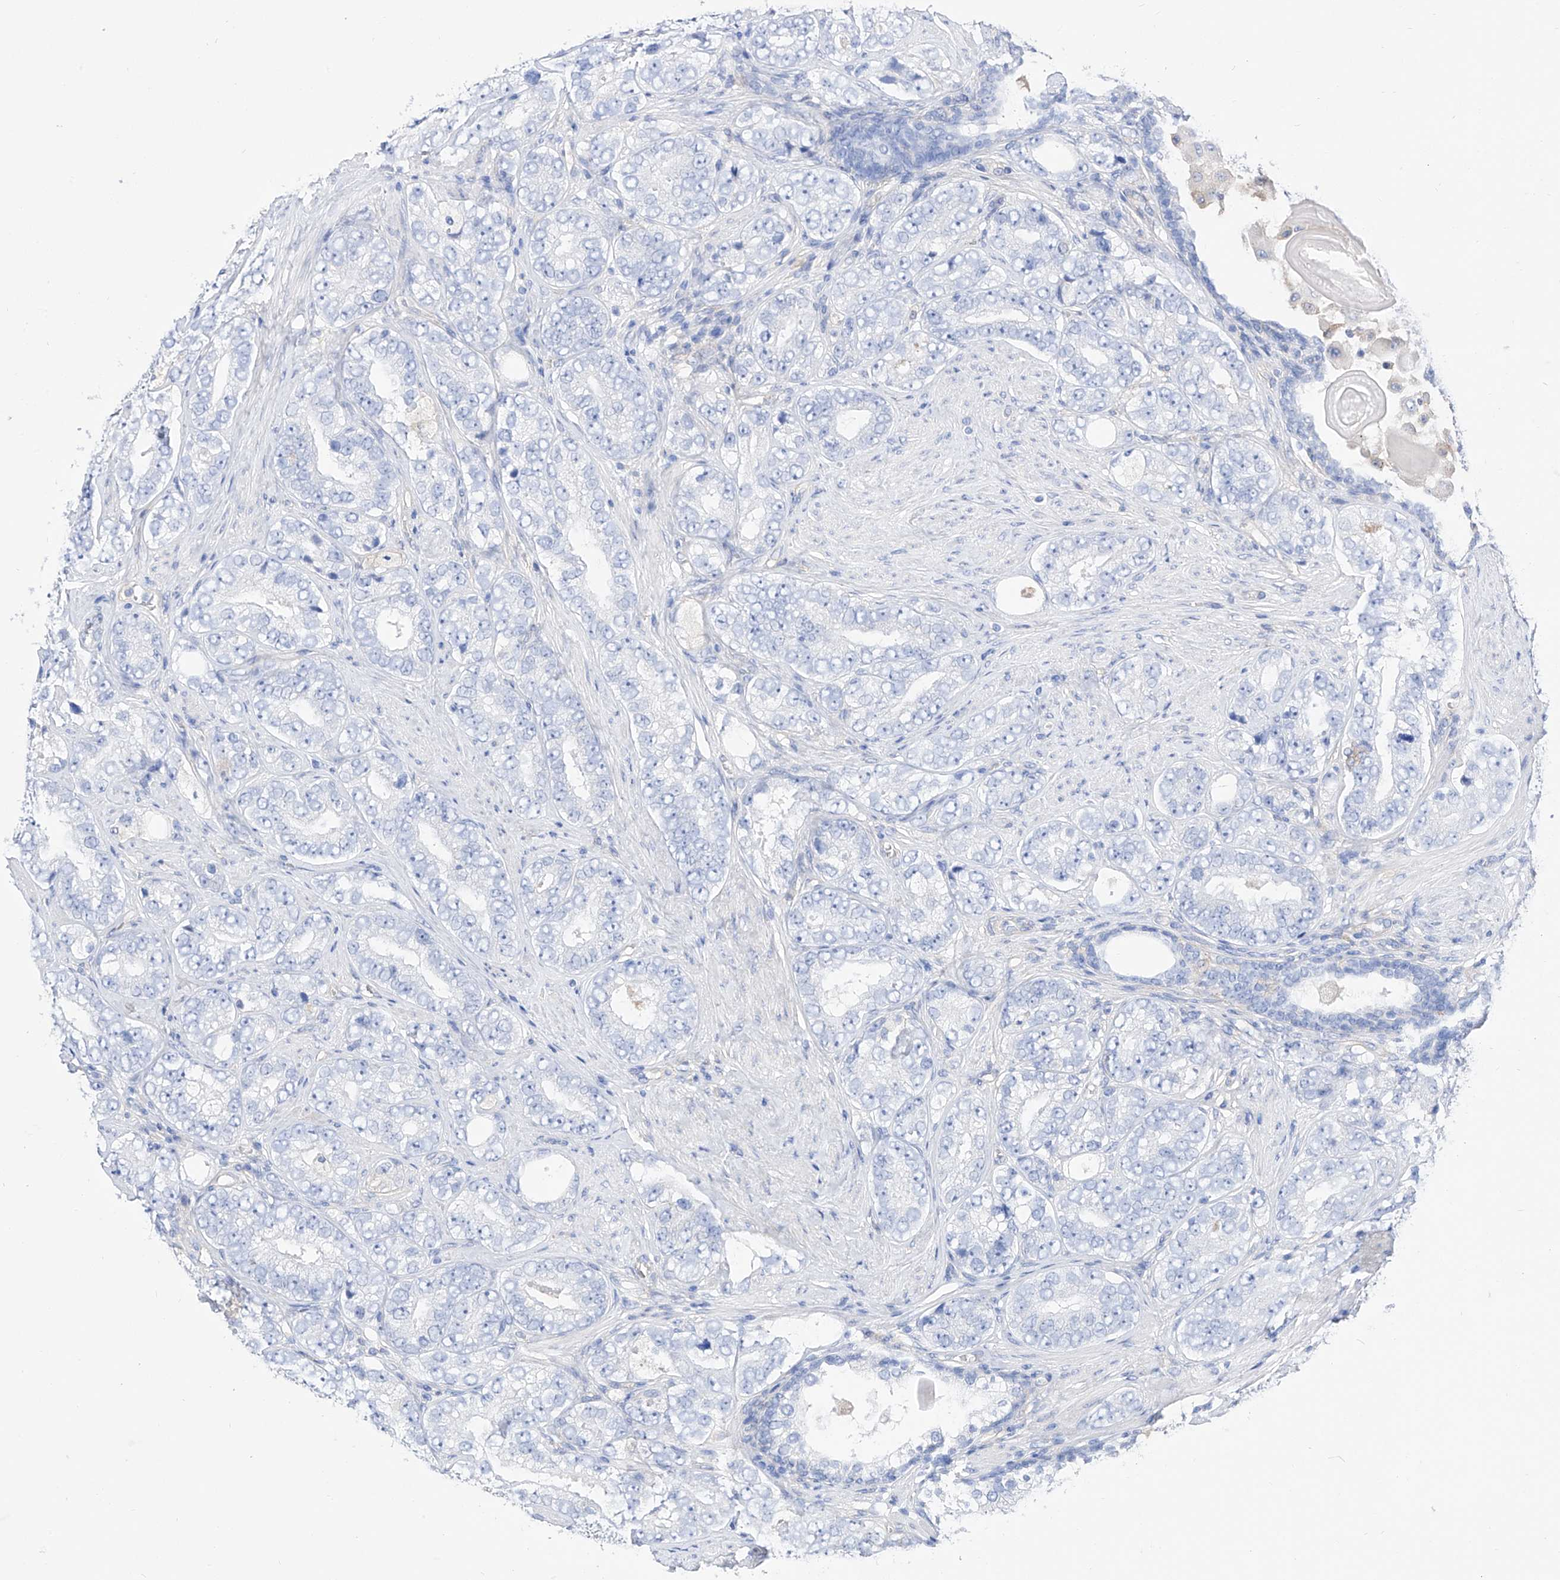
{"staining": {"intensity": "negative", "quantity": "none", "location": "none"}, "tissue": "prostate cancer", "cell_type": "Tumor cells", "image_type": "cancer", "snomed": [{"axis": "morphology", "description": "Adenocarcinoma, High grade"}, {"axis": "topography", "description": "Prostate"}], "caption": "High power microscopy histopathology image of an immunohistochemistry (IHC) photomicrograph of high-grade adenocarcinoma (prostate), revealing no significant staining in tumor cells.", "gene": "ZNF653", "patient": {"sex": "male", "age": 56}}